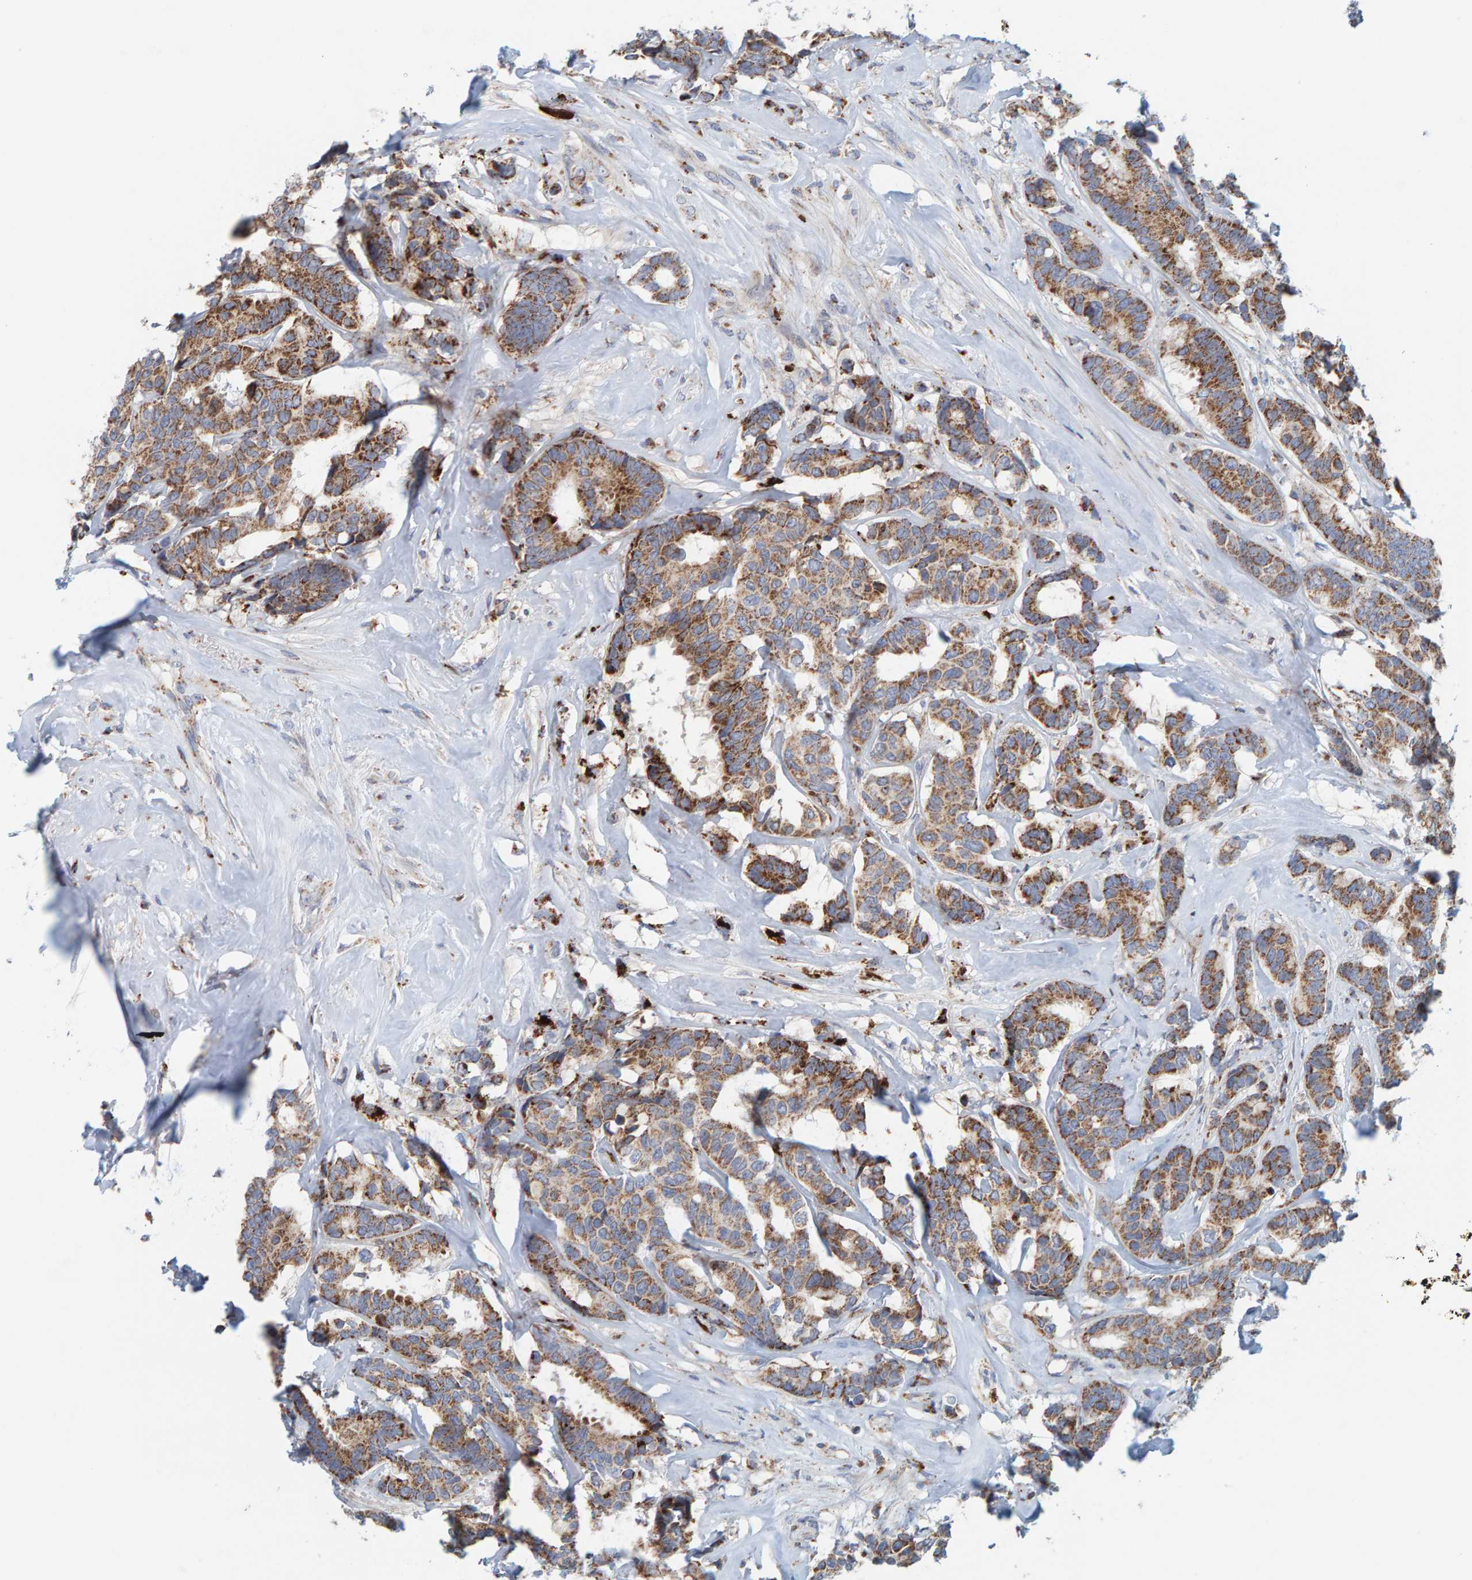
{"staining": {"intensity": "moderate", "quantity": ">75%", "location": "cytoplasmic/membranous"}, "tissue": "breast cancer", "cell_type": "Tumor cells", "image_type": "cancer", "snomed": [{"axis": "morphology", "description": "Duct carcinoma"}, {"axis": "topography", "description": "Breast"}], "caption": "This is a histology image of immunohistochemistry staining of breast cancer (intraductal carcinoma), which shows moderate staining in the cytoplasmic/membranous of tumor cells.", "gene": "B9D1", "patient": {"sex": "female", "age": 87}}